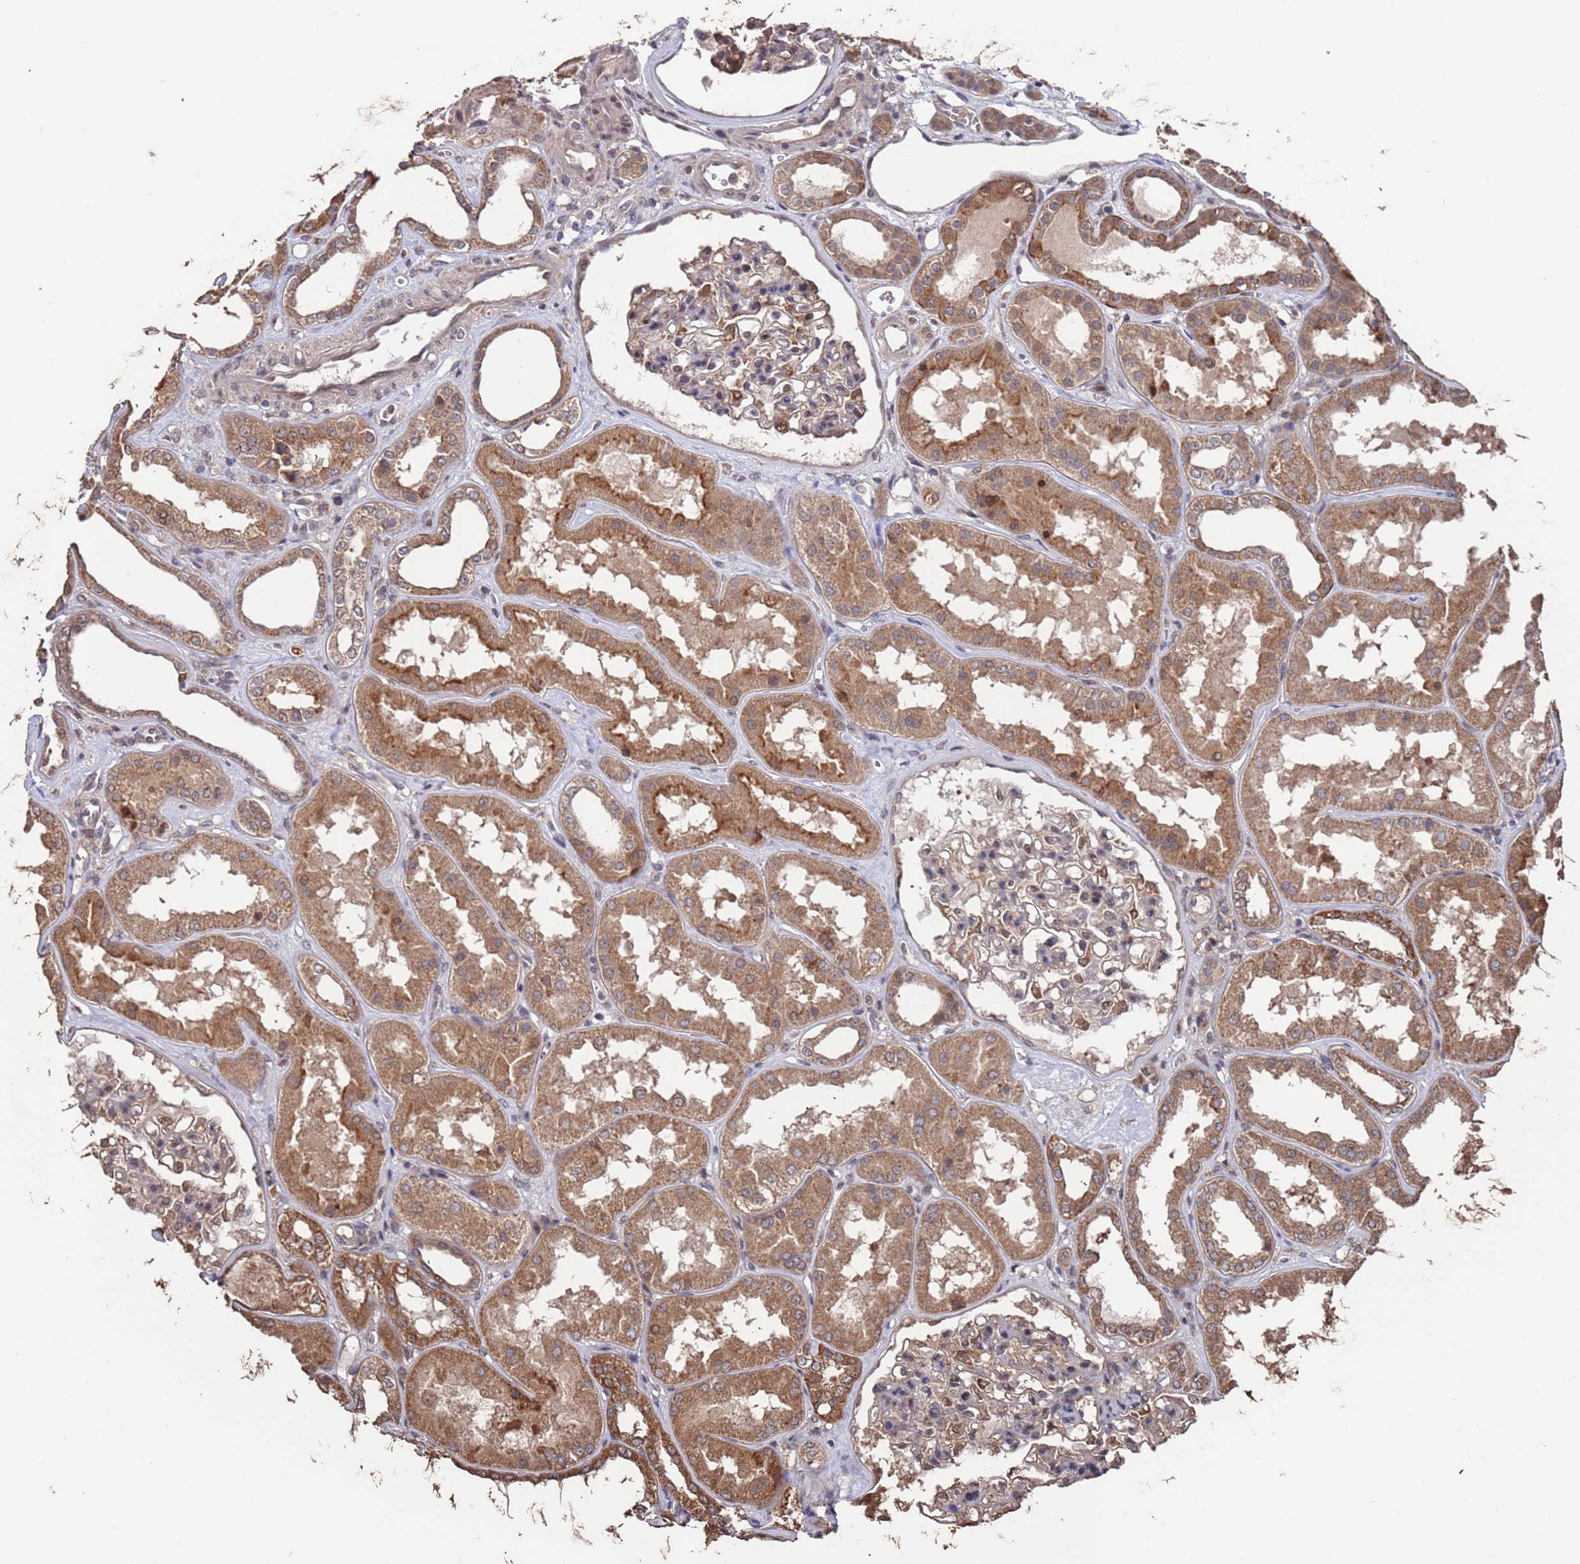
{"staining": {"intensity": "moderate", "quantity": "<25%", "location": "cytoplasmic/membranous,nuclear"}, "tissue": "kidney", "cell_type": "Cells in glomeruli", "image_type": "normal", "snomed": [{"axis": "morphology", "description": "Normal tissue, NOS"}, {"axis": "topography", "description": "Kidney"}], "caption": "The immunohistochemical stain labels moderate cytoplasmic/membranous,nuclear positivity in cells in glomeruli of benign kidney.", "gene": "PRR7", "patient": {"sex": "female", "age": 56}}